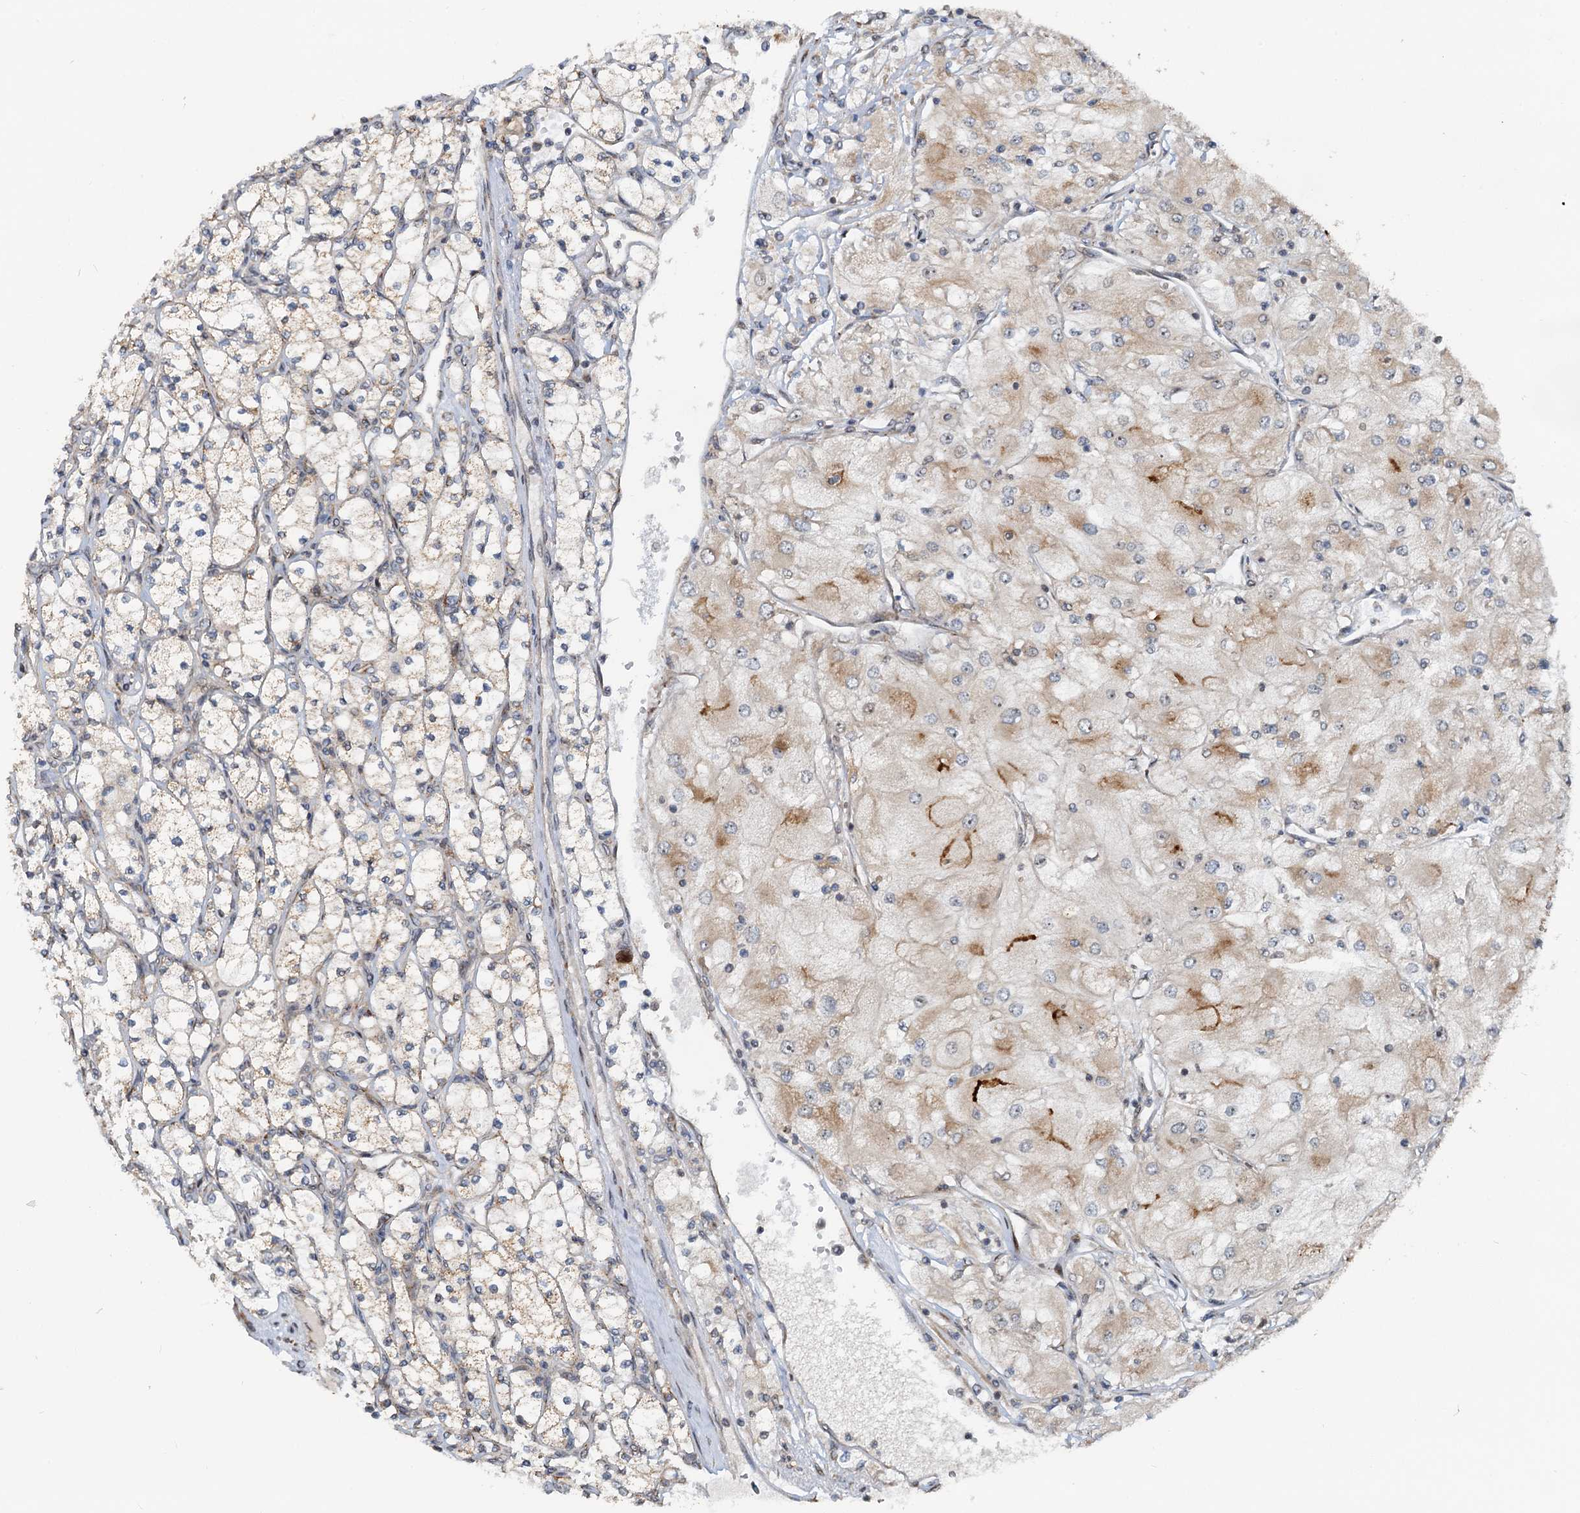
{"staining": {"intensity": "moderate", "quantity": "<25%", "location": "cytoplasmic/membranous"}, "tissue": "renal cancer", "cell_type": "Tumor cells", "image_type": "cancer", "snomed": [{"axis": "morphology", "description": "Adenocarcinoma, NOS"}, {"axis": "topography", "description": "Kidney"}], "caption": "The immunohistochemical stain highlights moderate cytoplasmic/membranous expression in tumor cells of adenocarcinoma (renal) tissue.", "gene": "CEP68", "patient": {"sex": "male", "age": 80}}